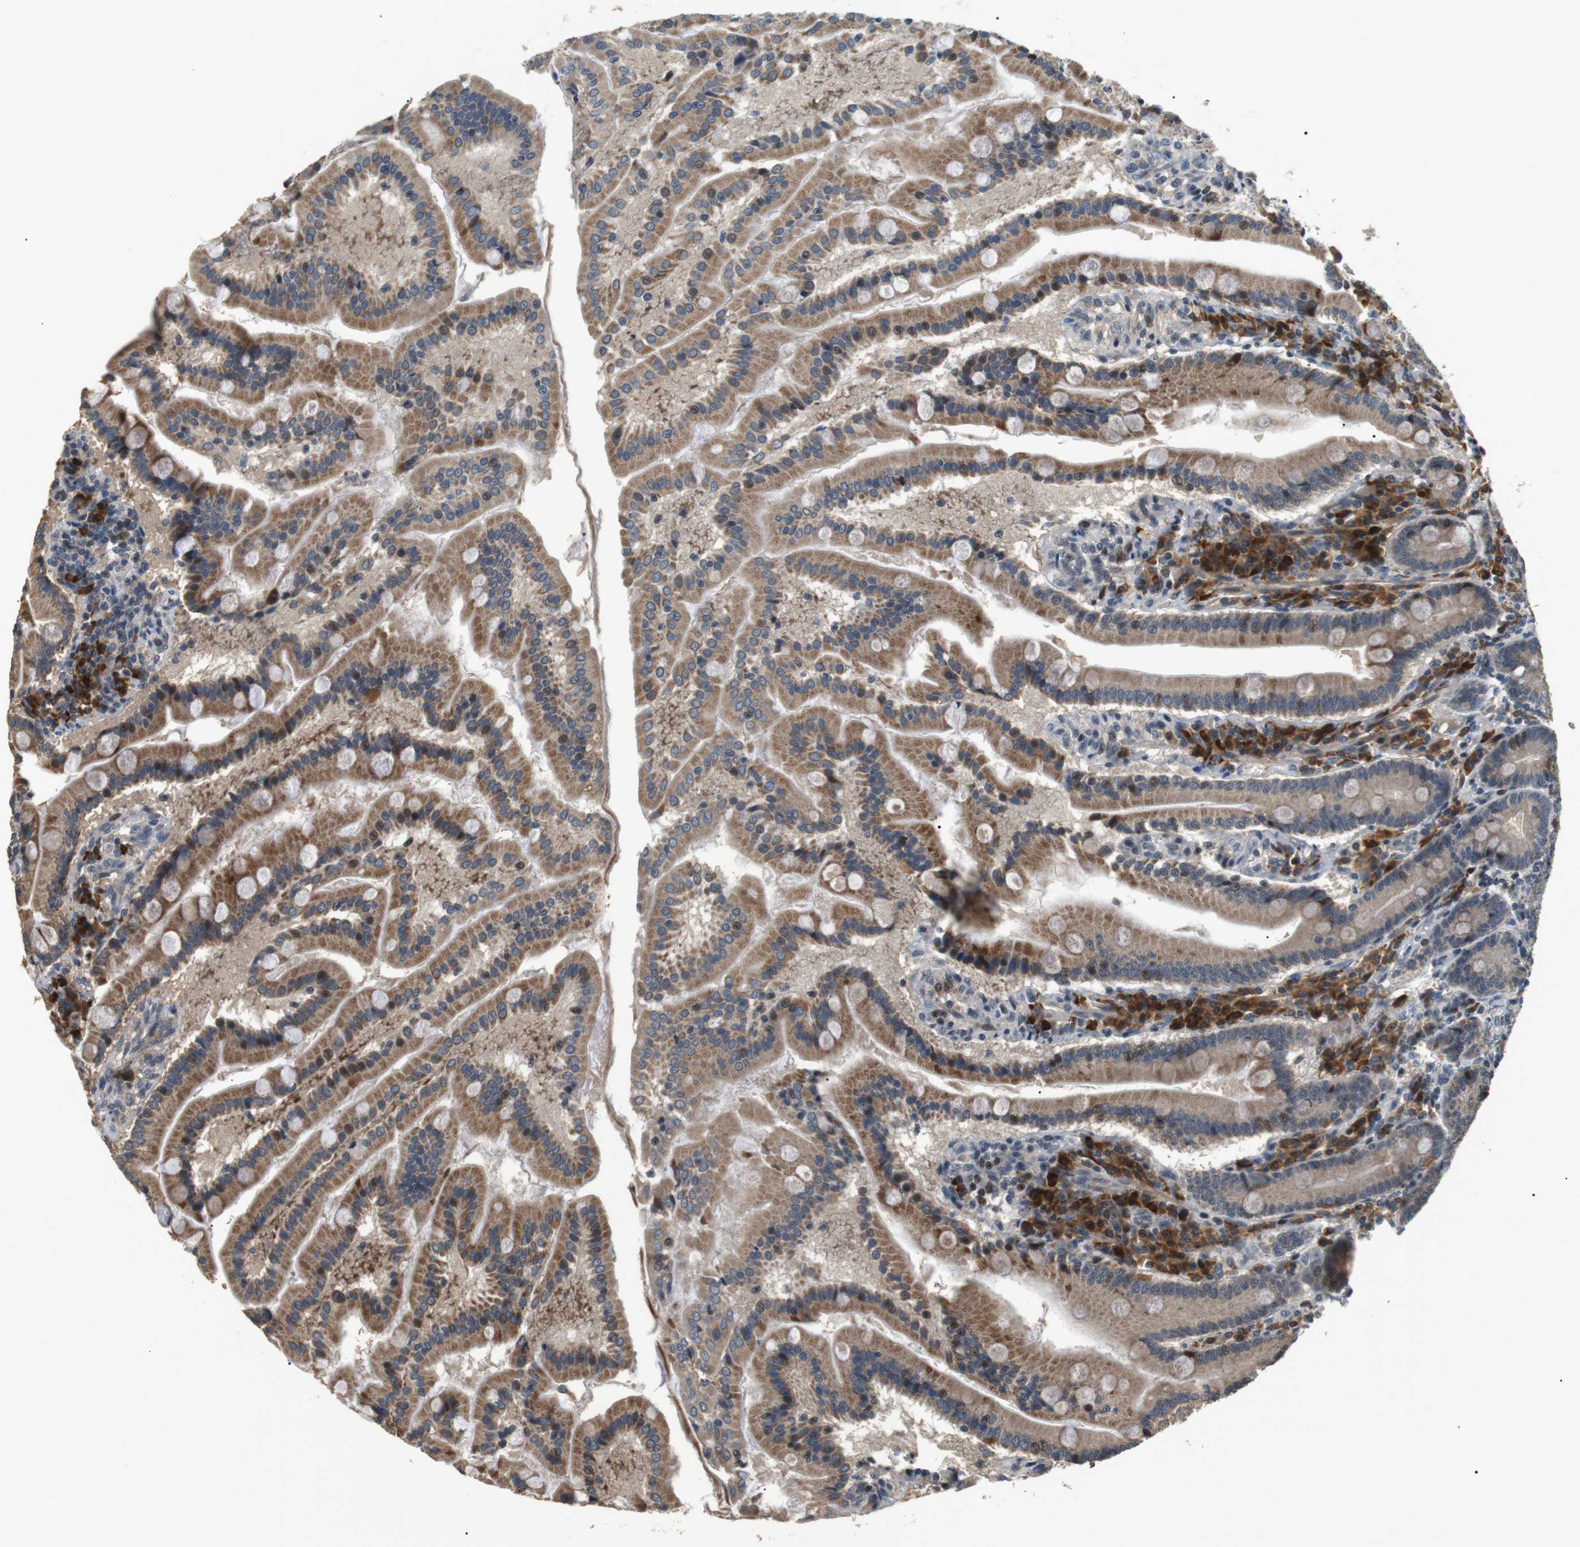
{"staining": {"intensity": "moderate", "quantity": ">75%", "location": "cytoplasmic/membranous"}, "tissue": "duodenum", "cell_type": "Glandular cells", "image_type": "normal", "snomed": [{"axis": "morphology", "description": "Normal tissue, NOS"}, {"axis": "topography", "description": "Duodenum"}], "caption": "A high-resolution image shows immunohistochemistry staining of normal duodenum, which shows moderate cytoplasmic/membranous expression in approximately >75% of glandular cells. (brown staining indicates protein expression, while blue staining denotes nuclei).", "gene": "HSPA13", "patient": {"sex": "male", "age": 50}}